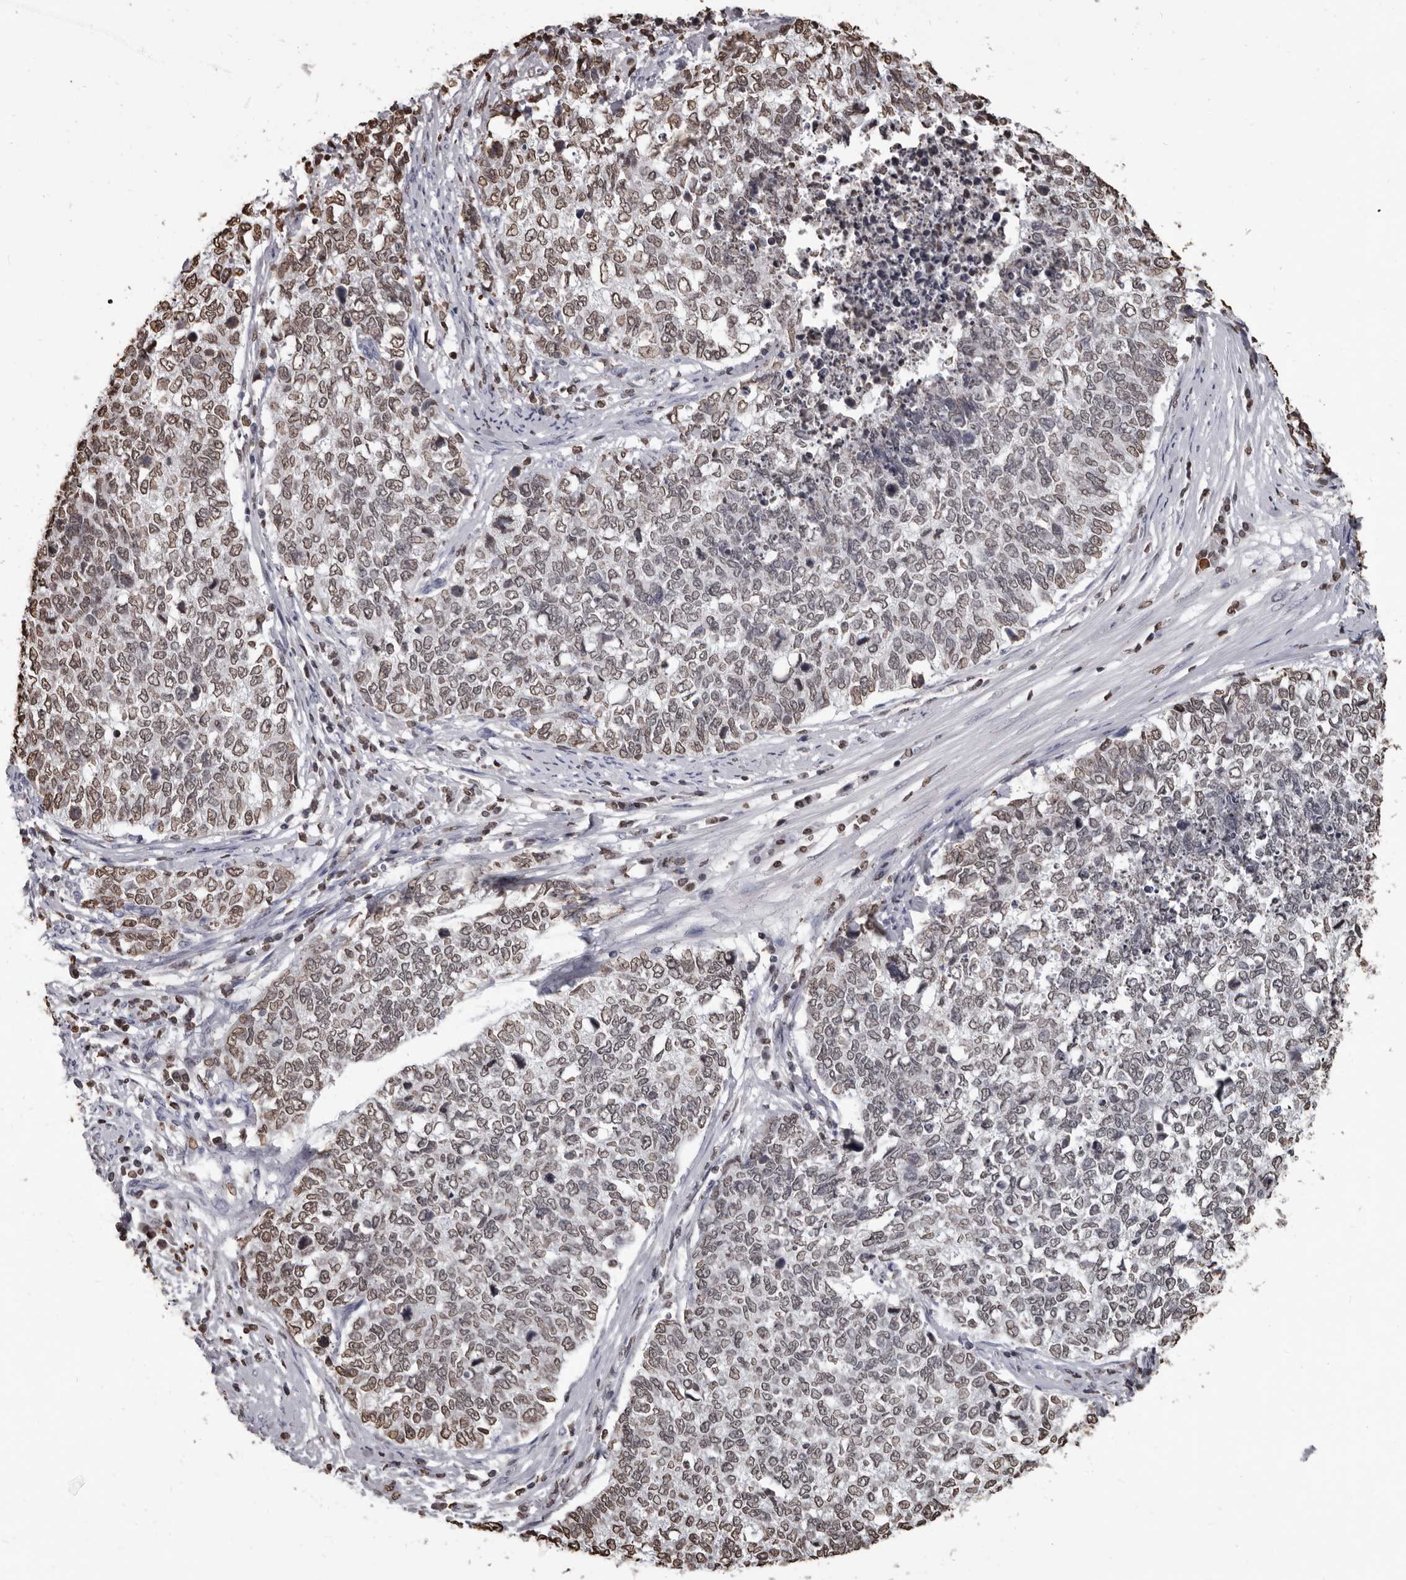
{"staining": {"intensity": "moderate", "quantity": ">75%", "location": "nuclear"}, "tissue": "cervical cancer", "cell_type": "Tumor cells", "image_type": "cancer", "snomed": [{"axis": "morphology", "description": "Squamous cell carcinoma, NOS"}, {"axis": "topography", "description": "Cervix"}], "caption": "IHC photomicrograph of cervical squamous cell carcinoma stained for a protein (brown), which displays medium levels of moderate nuclear positivity in about >75% of tumor cells.", "gene": "AHR", "patient": {"sex": "female", "age": 63}}